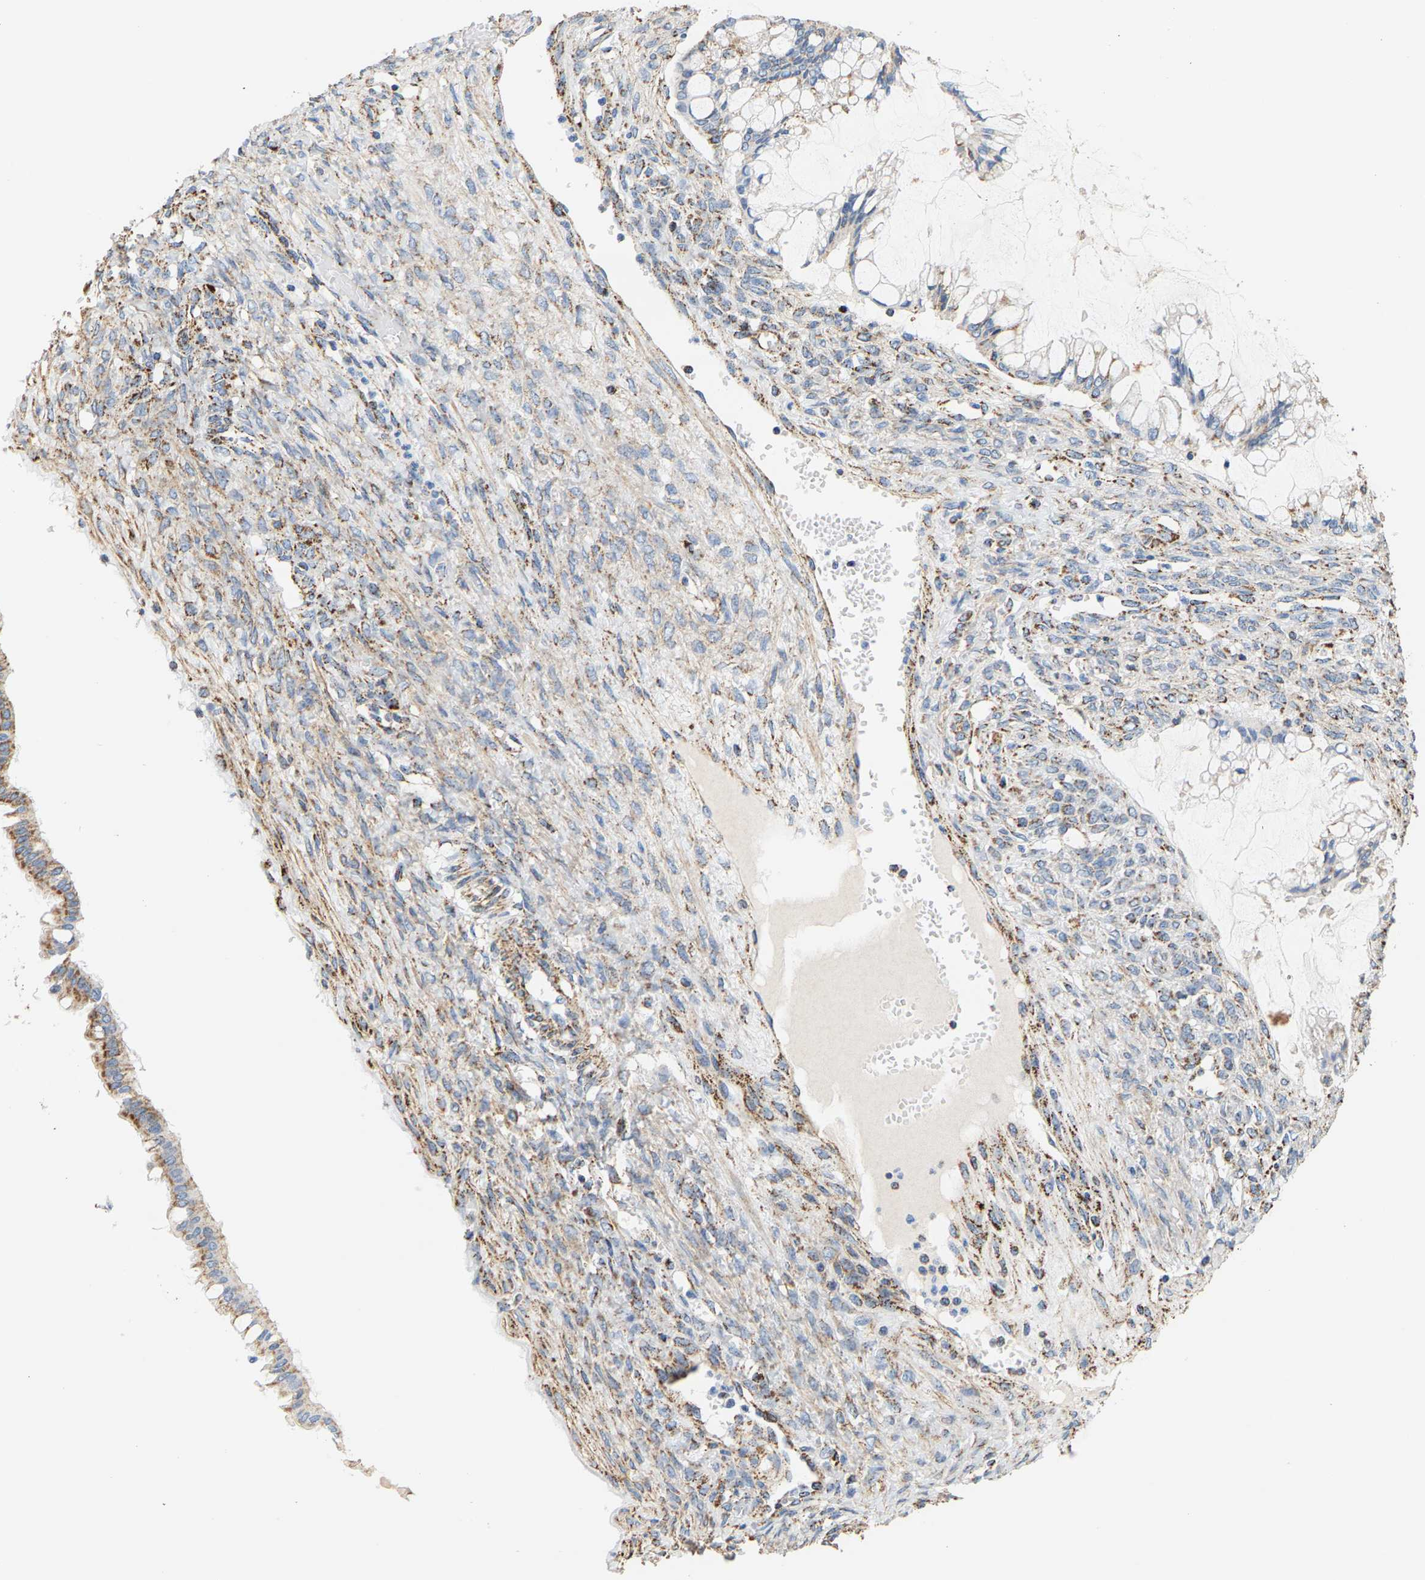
{"staining": {"intensity": "moderate", "quantity": "25%-75%", "location": "cytoplasmic/membranous"}, "tissue": "ovarian cancer", "cell_type": "Tumor cells", "image_type": "cancer", "snomed": [{"axis": "morphology", "description": "Cystadenocarcinoma, mucinous, NOS"}, {"axis": "topography", "description": "Ovary"}], "caption": "Immunohistochemical staining of ovarian cancer exhibits moderate cytoplasmic/membranous protein positivity in approximately 25%-75% of tumor cells. The staining is performed using DAB brown chromogen to label protein expression. The nuclei are counter-stained blue using hematoxylin.", "gene": "SHMT2", "patient": {"sex": "female", "age": 73}}